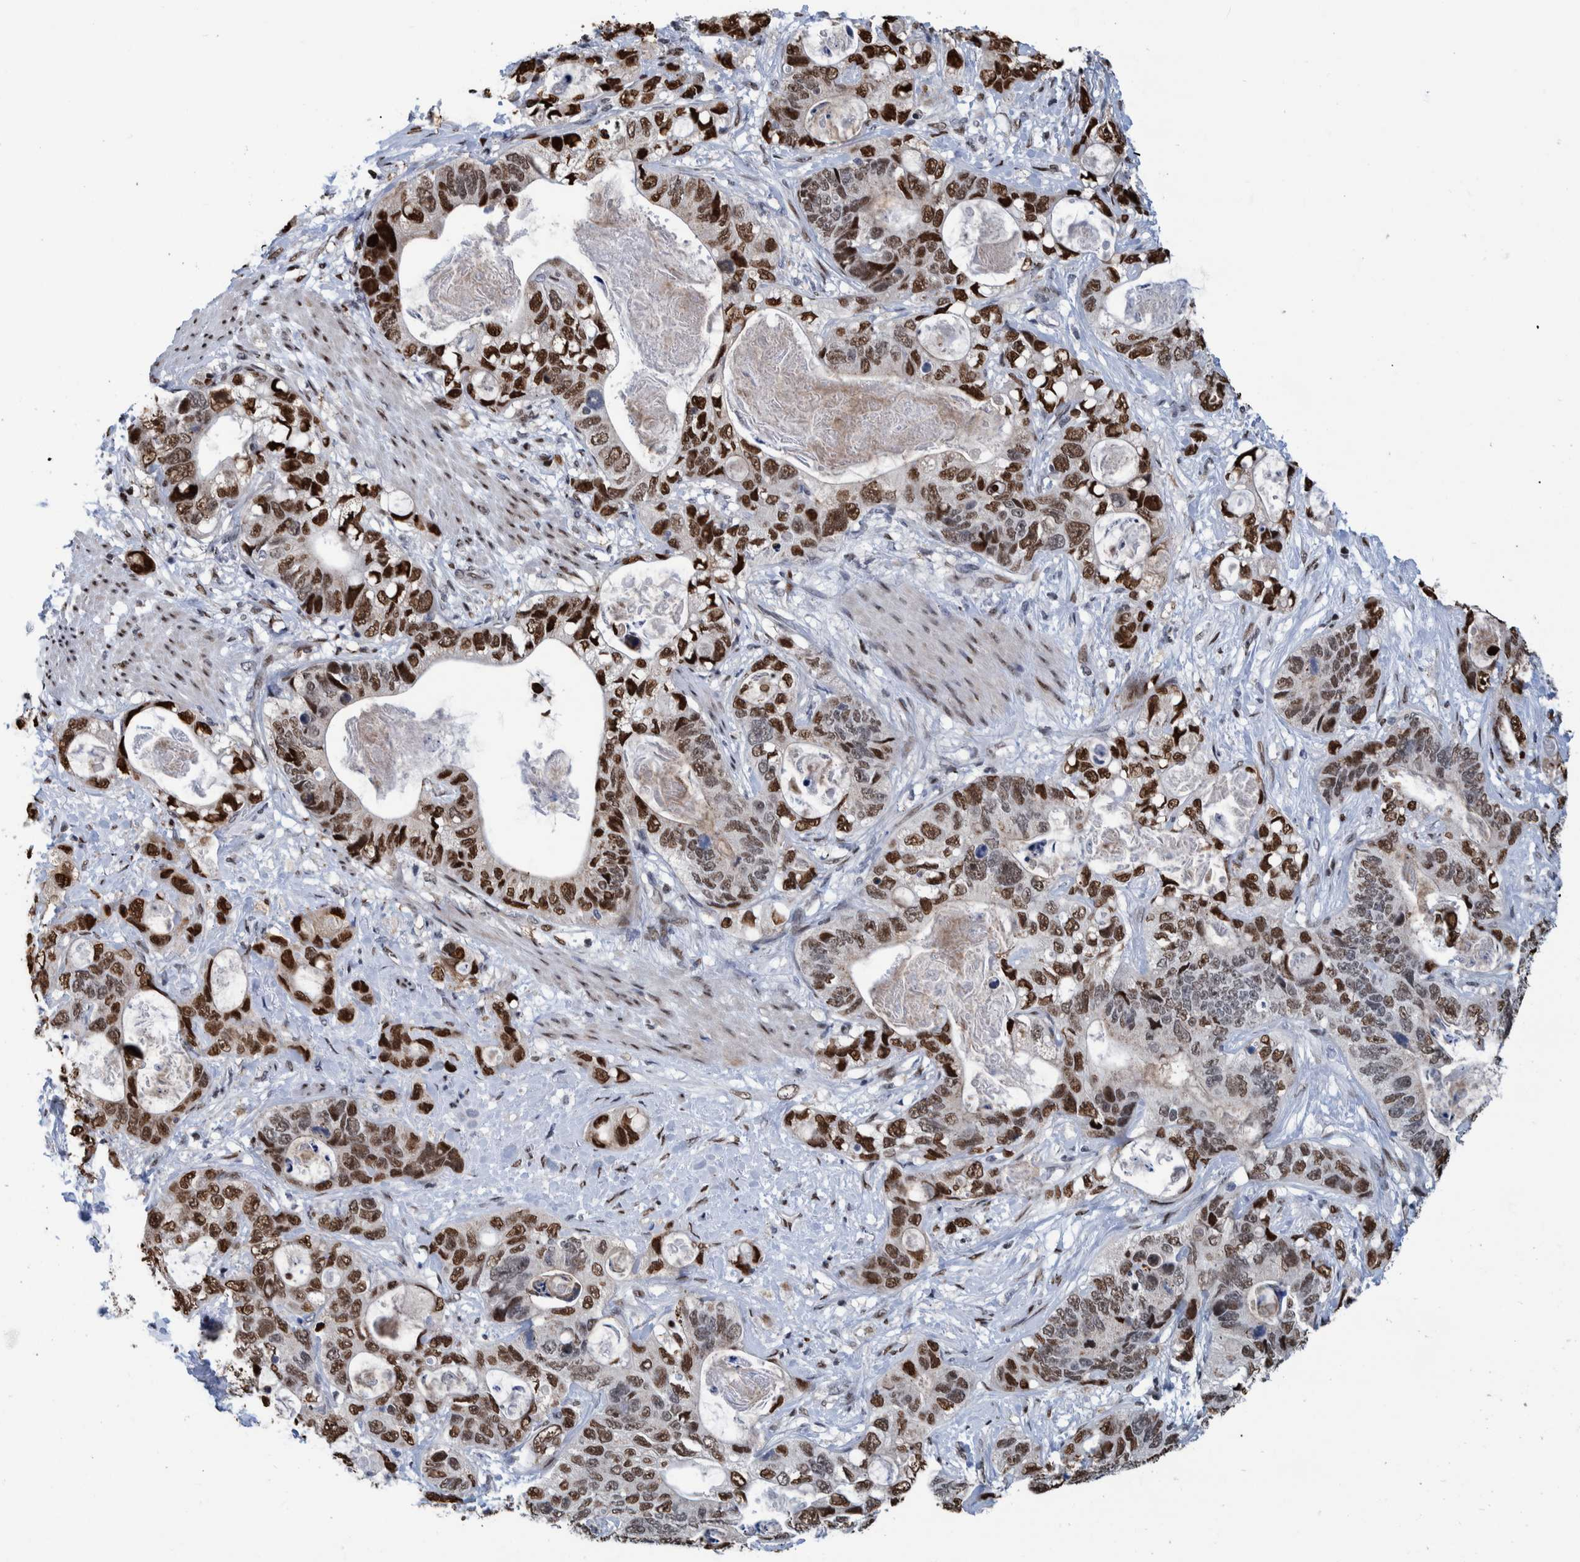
{"staining": {"intensity": "strong", "quantity": "25%-75%", "location": "nuclear"}, "tissue": "stomach cancer", "cell_type": "Tumor cells", "image_type": "cancer", "snomed": [{"axis": "morphology", "description": "Normal tissue, NOS"}, {"axis": "morphology", "description": "Adenocarcinoma, NOS"}, {"axis": "topography", "description": "Stomach"}], "caption": "About 25%-75% of tumor cells in human adenocarcinoma (stomach) demonstrate strong nuclear protein expression as visualized by brown immunohistochemical staining.", "gene": "HEATR9", "patient": {"sex": "female", "age": 89}}